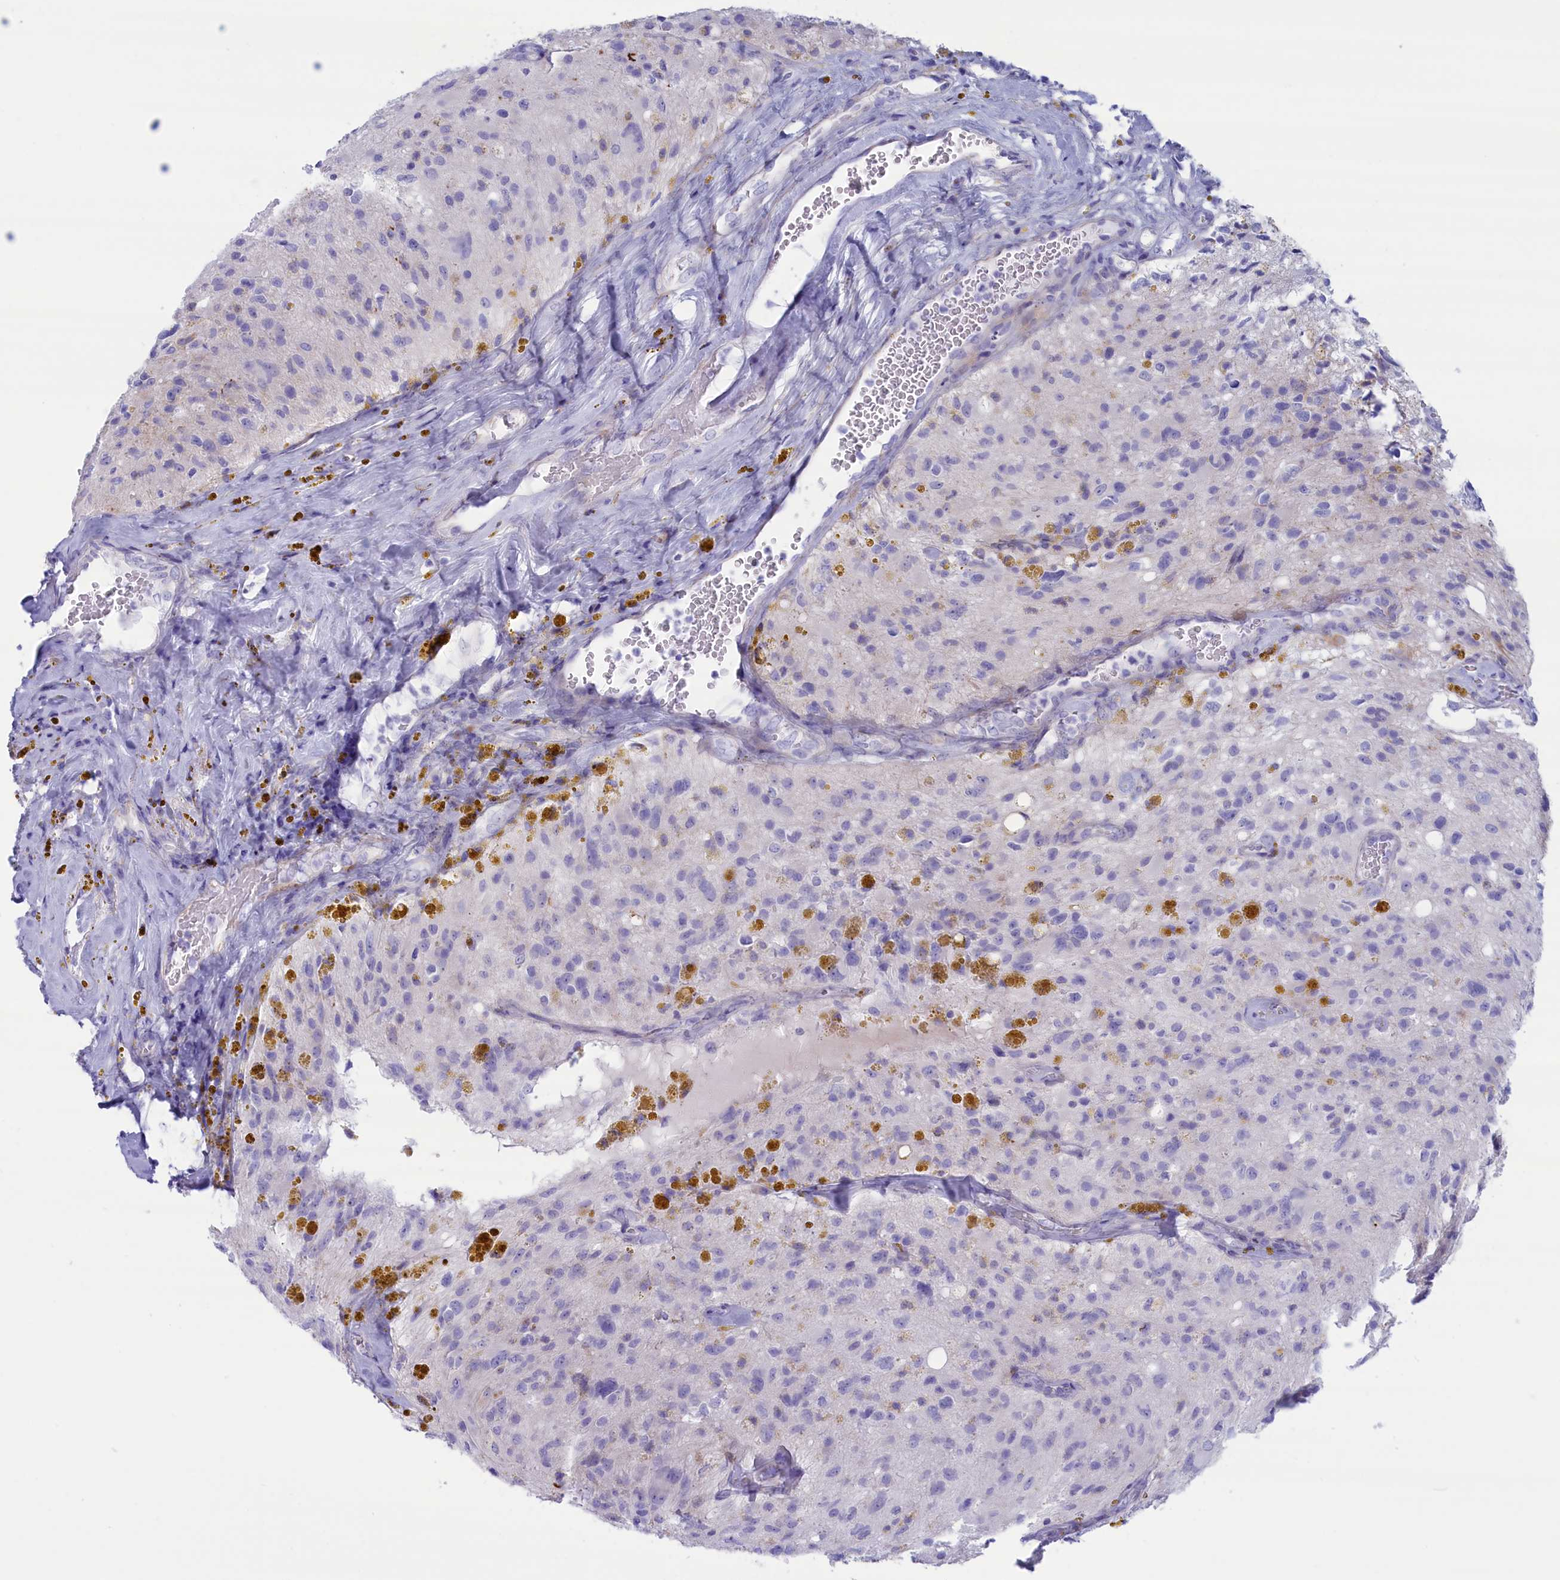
{"staining": {"intensity": "negative", "quantity": "none", "location": "none"}, "tissue": "glioma", "cell_type": "Tumor cells", "image_type": "cancer", "snomed": [{"axis": "morphology", "description": "Glioma, malignant, High grade"}, {"axis": "topography", "description": "Brain"}], "caption": "An immunohistochemistry photomicrograph of glioma is shown. There is no staining in tumor cells of glioma.", "gene": "MPV17L2", "patient": {"sex": "male", "age": 69}}